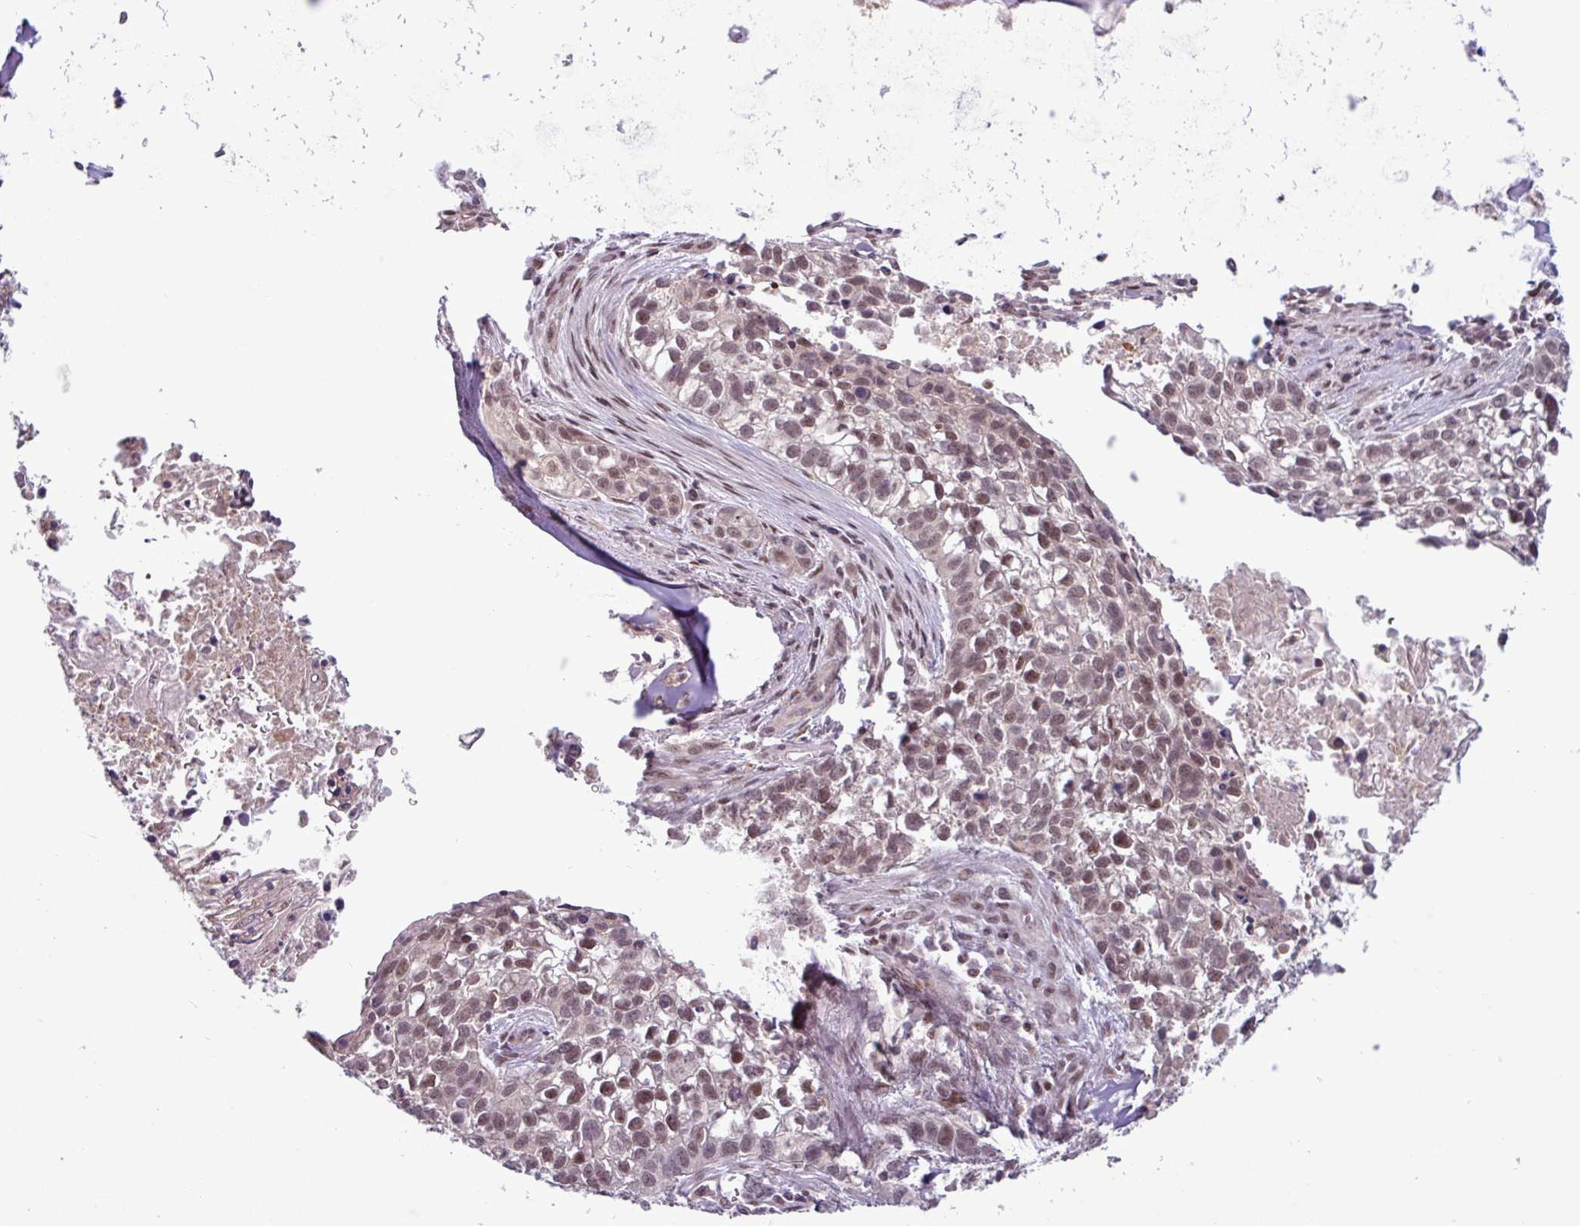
{"staining": {"intensity": "moderate", "quantity": ">75%", "location": "nuclear"}, "tissue": "lung cancer", "cell_type": "Tumor cells", "image_type": "cancer", "snomed": [{"axis": "morphology", "description": "Squamous cell carcinoma, NOS"}, {"axis": "topography", "description": "Lung"}], "caption": "A high-resolution micrograph shows IHC staining of lung squamous cell carcinoma, which displays moderate nuclear positivity in about >75% of tumor cells.", "gene": "NOTCH2", "patient": {"sex": "male", "age": 74}}